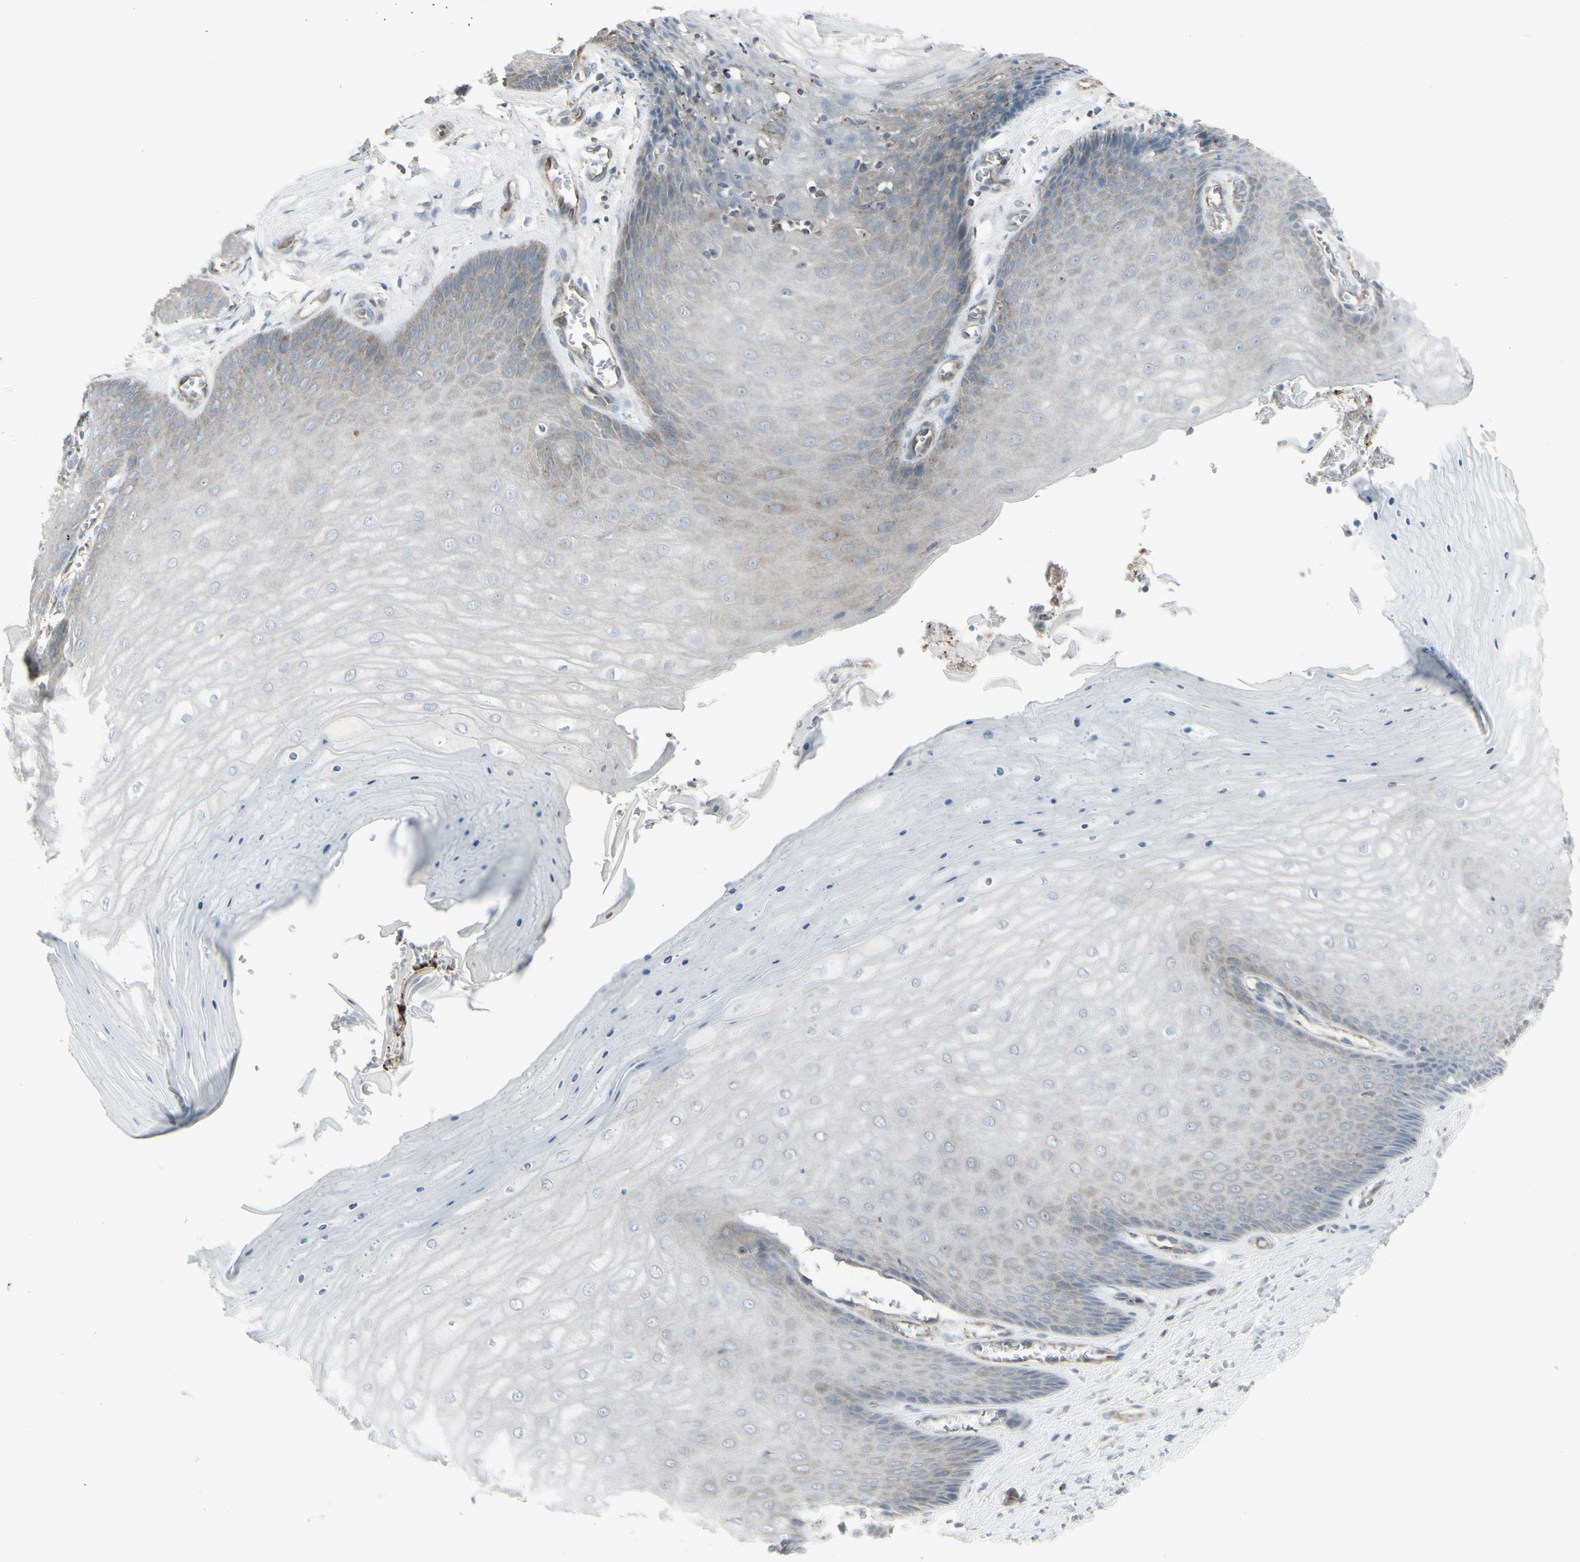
{"staining": {"intensity": "moderate", "quantity": ">75%", "location": "cytoplasmic/membranous"}, "tissue": "cervix", "cell_type": "Glandular cells", "image_type": "normal", "snomed": [{"axis": "morphology", "description": "Normal tissue, NOS"}, {"axis": "topography", "description": "Cervix"}], "caption": "IHC micrograph of unremarkable human cervix stained for a protein (brown), which displays medium levels of moderate cytoplasmic/membranous expression in about >75% of glandular cells.", "gene": "GALNT6", "patient": {"sex": "female", "age": 55}}